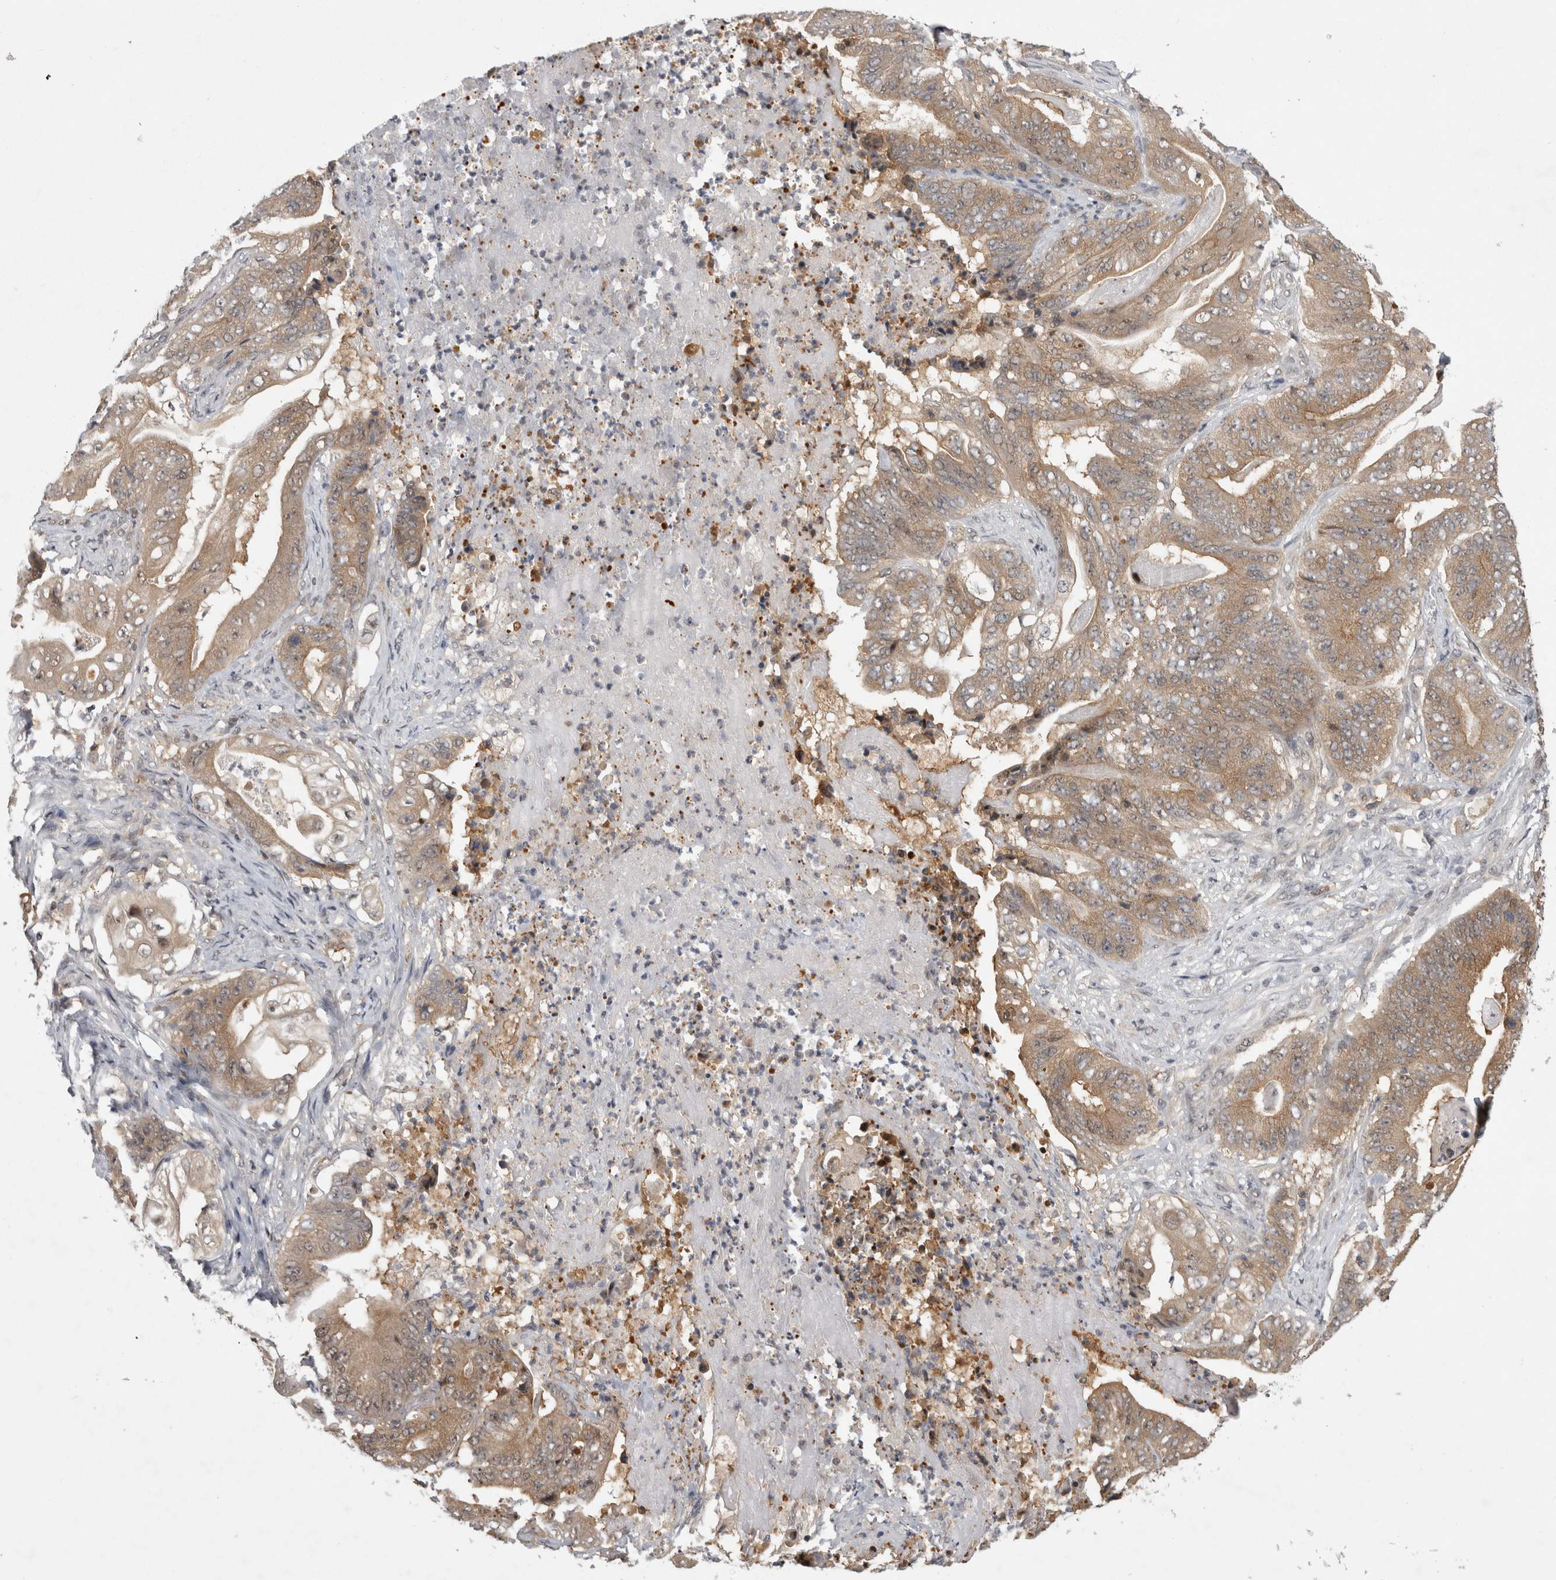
{"staining": {"intensity": "moderate", "quantity": ">75%", "location": "cytoplasmic/membranous"}, "tissue": "stomach cancer", "cell_type": "Tumor cells", "image_type": "cancer", "snomed": [{"axis": "morphology", "description": "Adenocarcinoma, NOS"}, {"axis": "topography", "description": "Stomach"}], "caption": "Human stomach adenocarcinoma stained with a brown dye demonstrates moderate cytoplasmic/membranous positive expression in about >75% of tumor cells.", "gene": "PSMB2", "patient": {"sex": "female", "age": 73}}